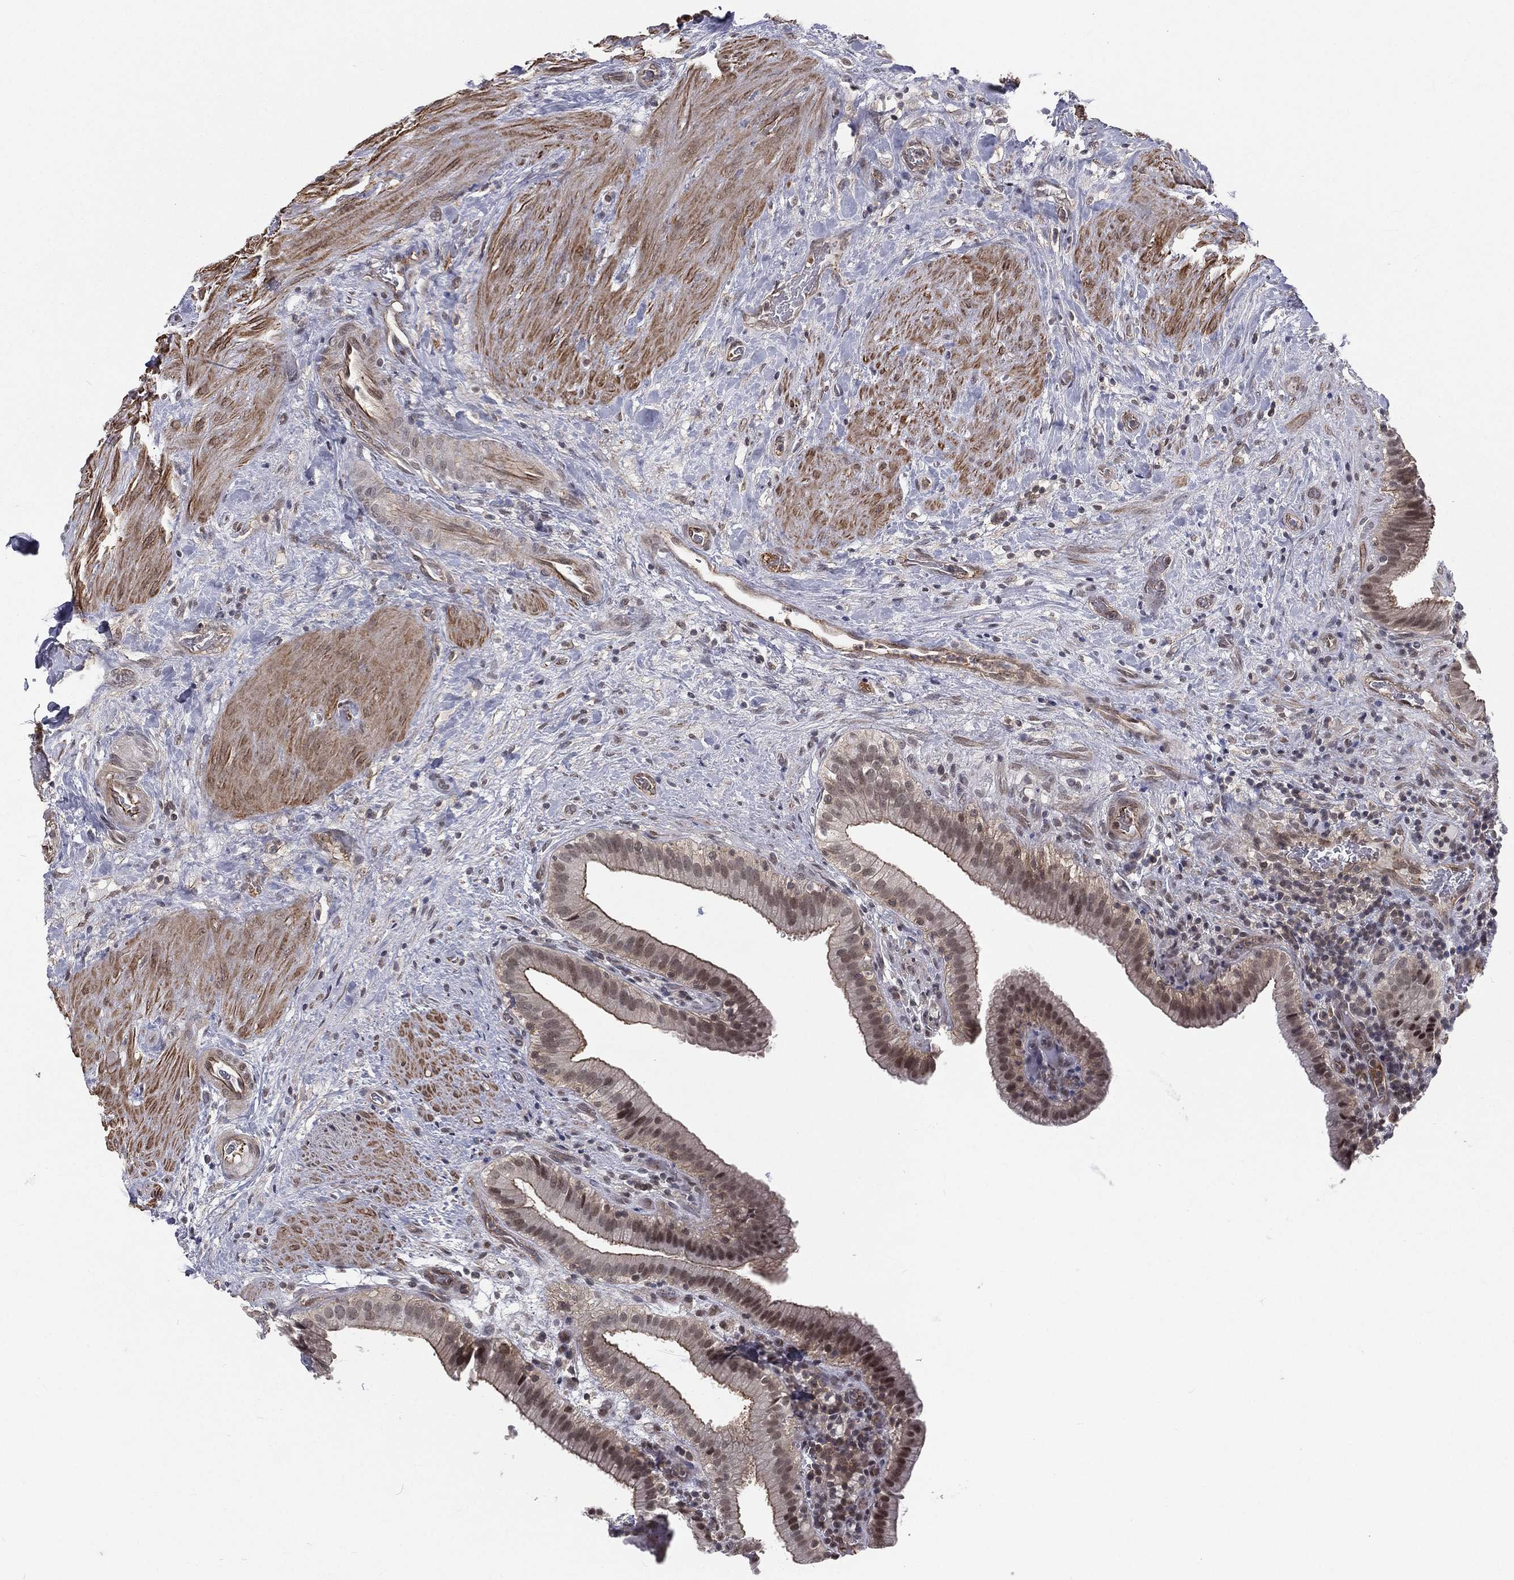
{"staining": {"intensity": "moderate", "quantity": "25%-75%", "location": "cytoplasmic/membranous,nuclear"}, "tissue": "gallbladder", "cell_type": "Glandular cells", "image_type": "normal", "snomed": [{"axis": "morphology", "description": "Normal tissue, NOS"}, {"axis": "topography", "description": "Gallbladder"}], "caption": "Immunohistochemical staining of normal gallbladder exhibits moderate cytoplasmic/membranous,nuclear protein expression in about 25%-75% of glandular cells.", "gene": "MORC2", "patient": {"sex": "male", "age": 62}}